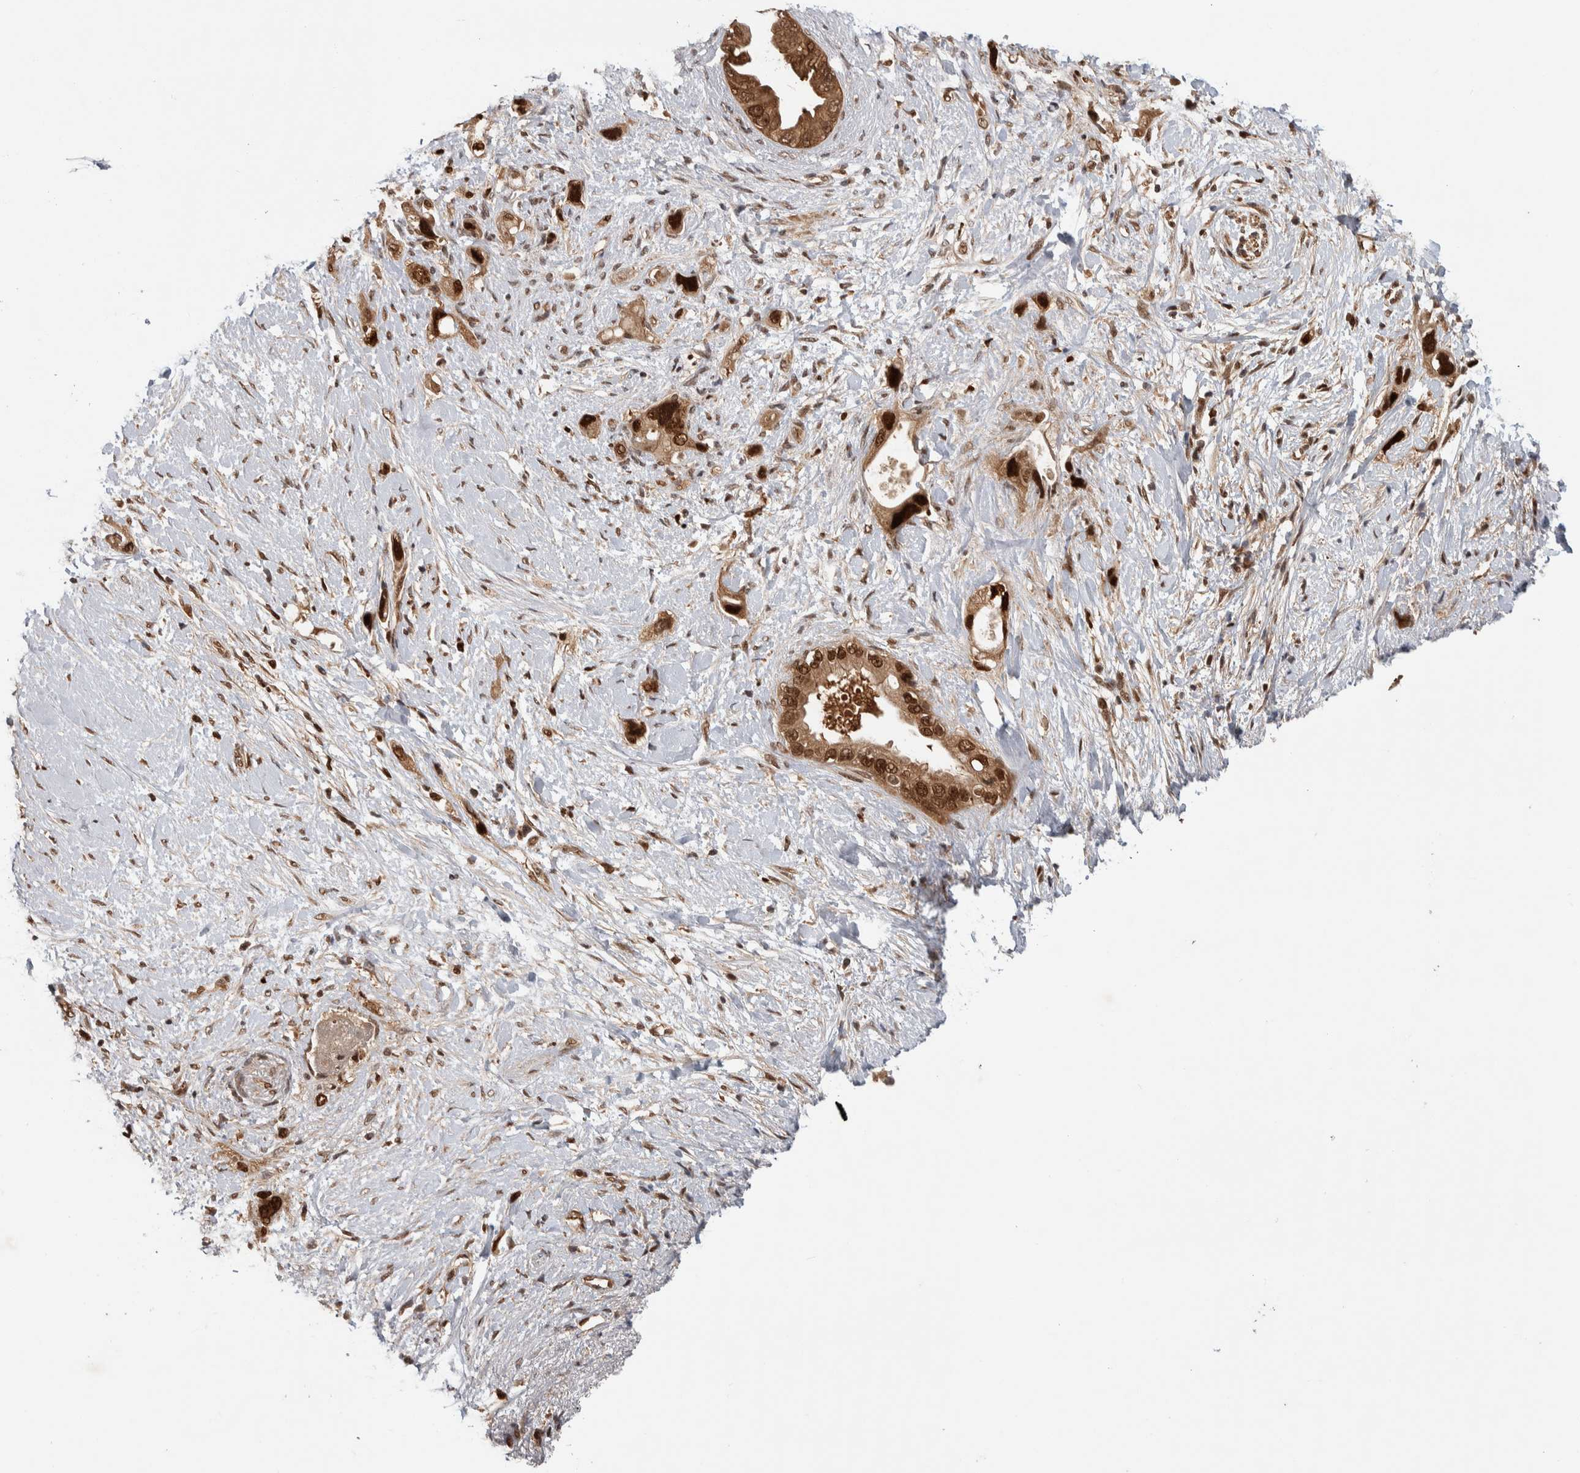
{"staining": {"intensity": "strong", "quantity": ">75%", "location": "cytoplasmic/membranous,nuclear"}, "tissue": "pancreatic cancer", "cell_type": "Tumor cells", "image_type": "cancer", "snomed": [{"axis": "morphology", "description": "Adenocarcinoma, NOS"}, {"axis": "topography", "description": "Pancreas"}], "caption": "Tumor cells show strong cytoplasmic/membranous and nuclear positivity in approximately >75% of cells in adenocarcinoma (pancreatic).", "gene": "RPS6KA4", "patient": {"sex": "female", "age": 56}}